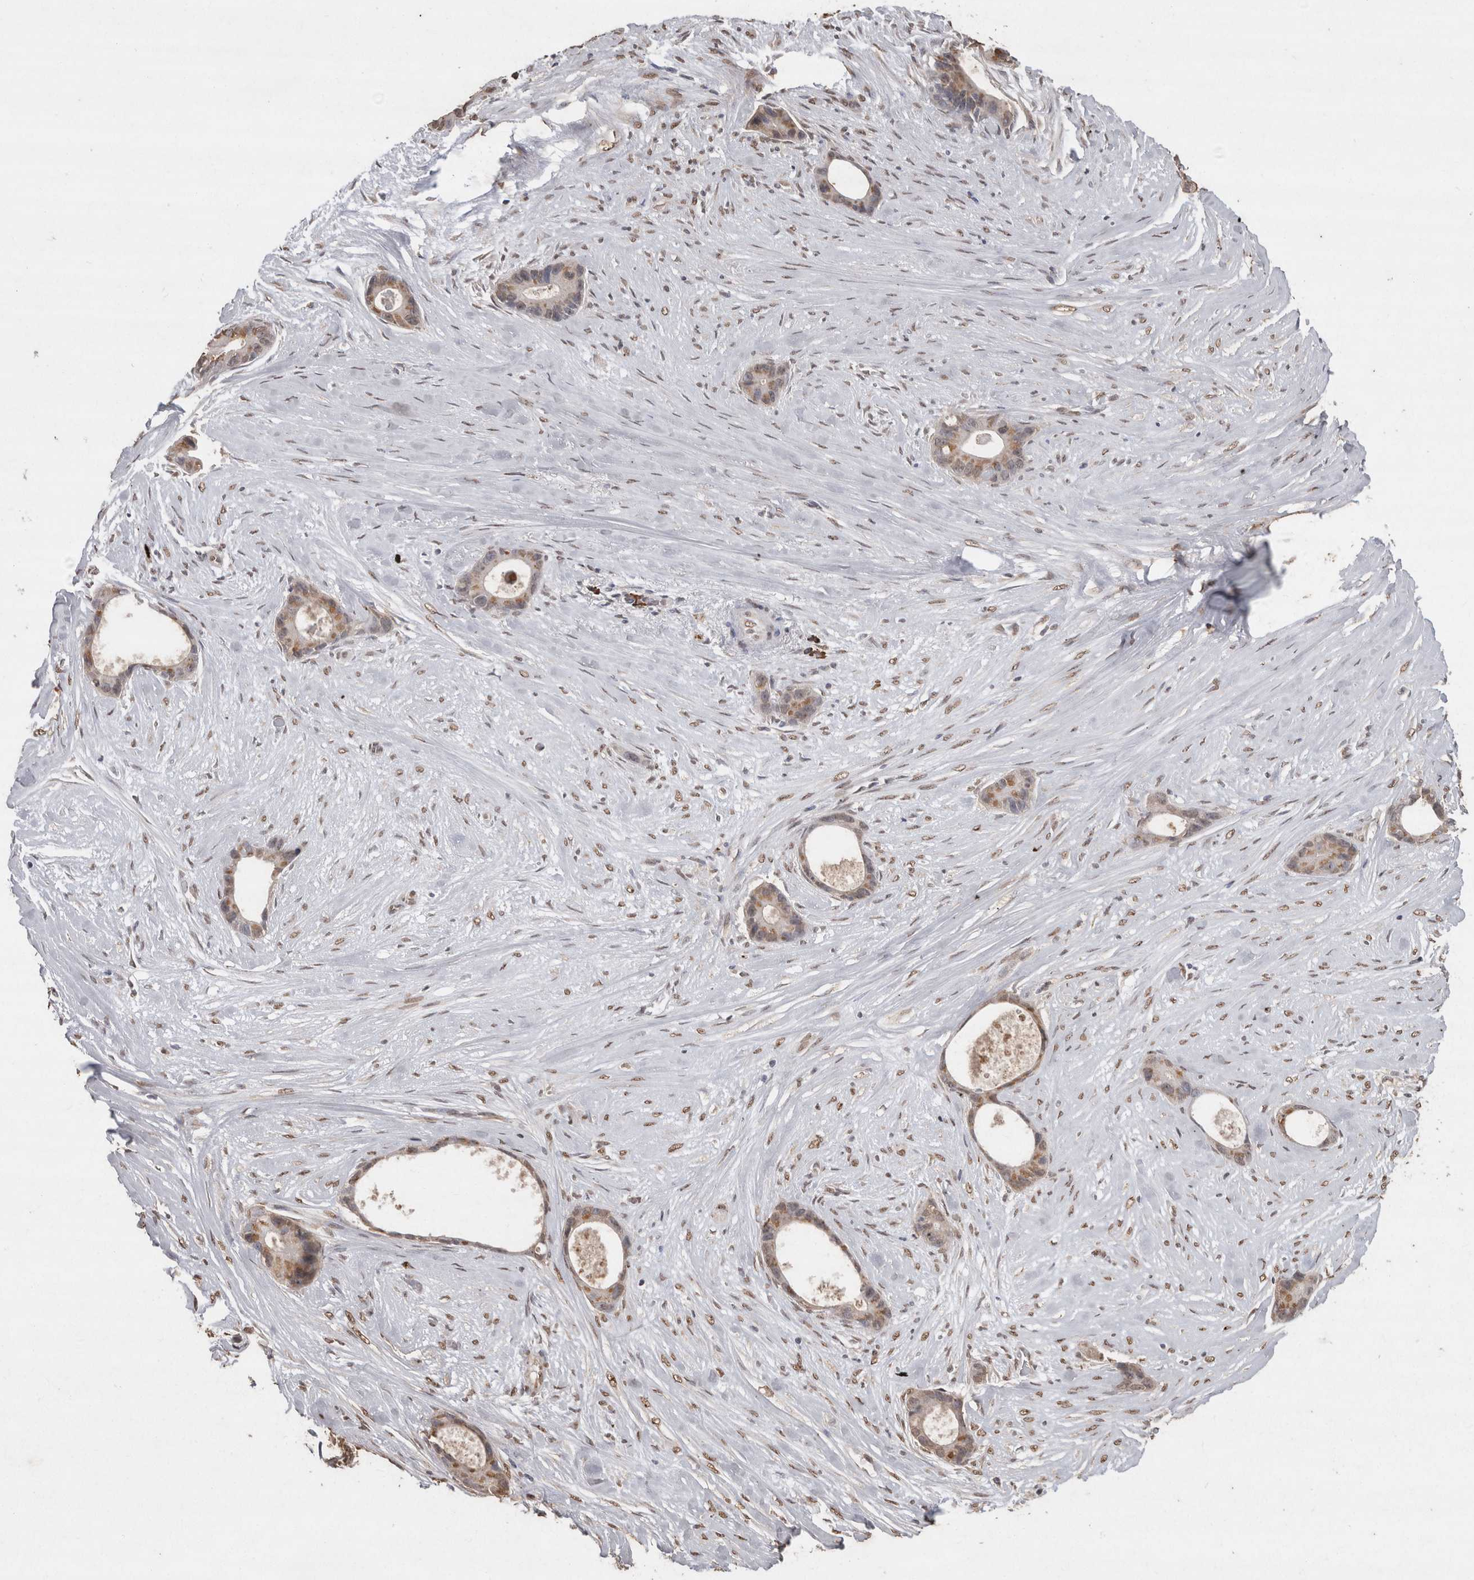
{"staining": {"intensity": "weak", "quantity": ">75%", "location": "cytoplasmic/membranous,nuclear"}, "tissue": "liver cancer", "cell_type": "Tumor cells", "image_type": "cancer", "snomed": [{"axis": "morphology", "description": "Cholangiocarcinoma"}, {"axis": "topography", "description": "Liver"}], "caption": "Immunohistochemical staining of liver cancer displays low levels of weak cytoplasmic/membranous and nuclear positivity in approximately >75% of tumor cells.", "gene": "CRELD2", "patient": {"sex": "female", "age": 55}}